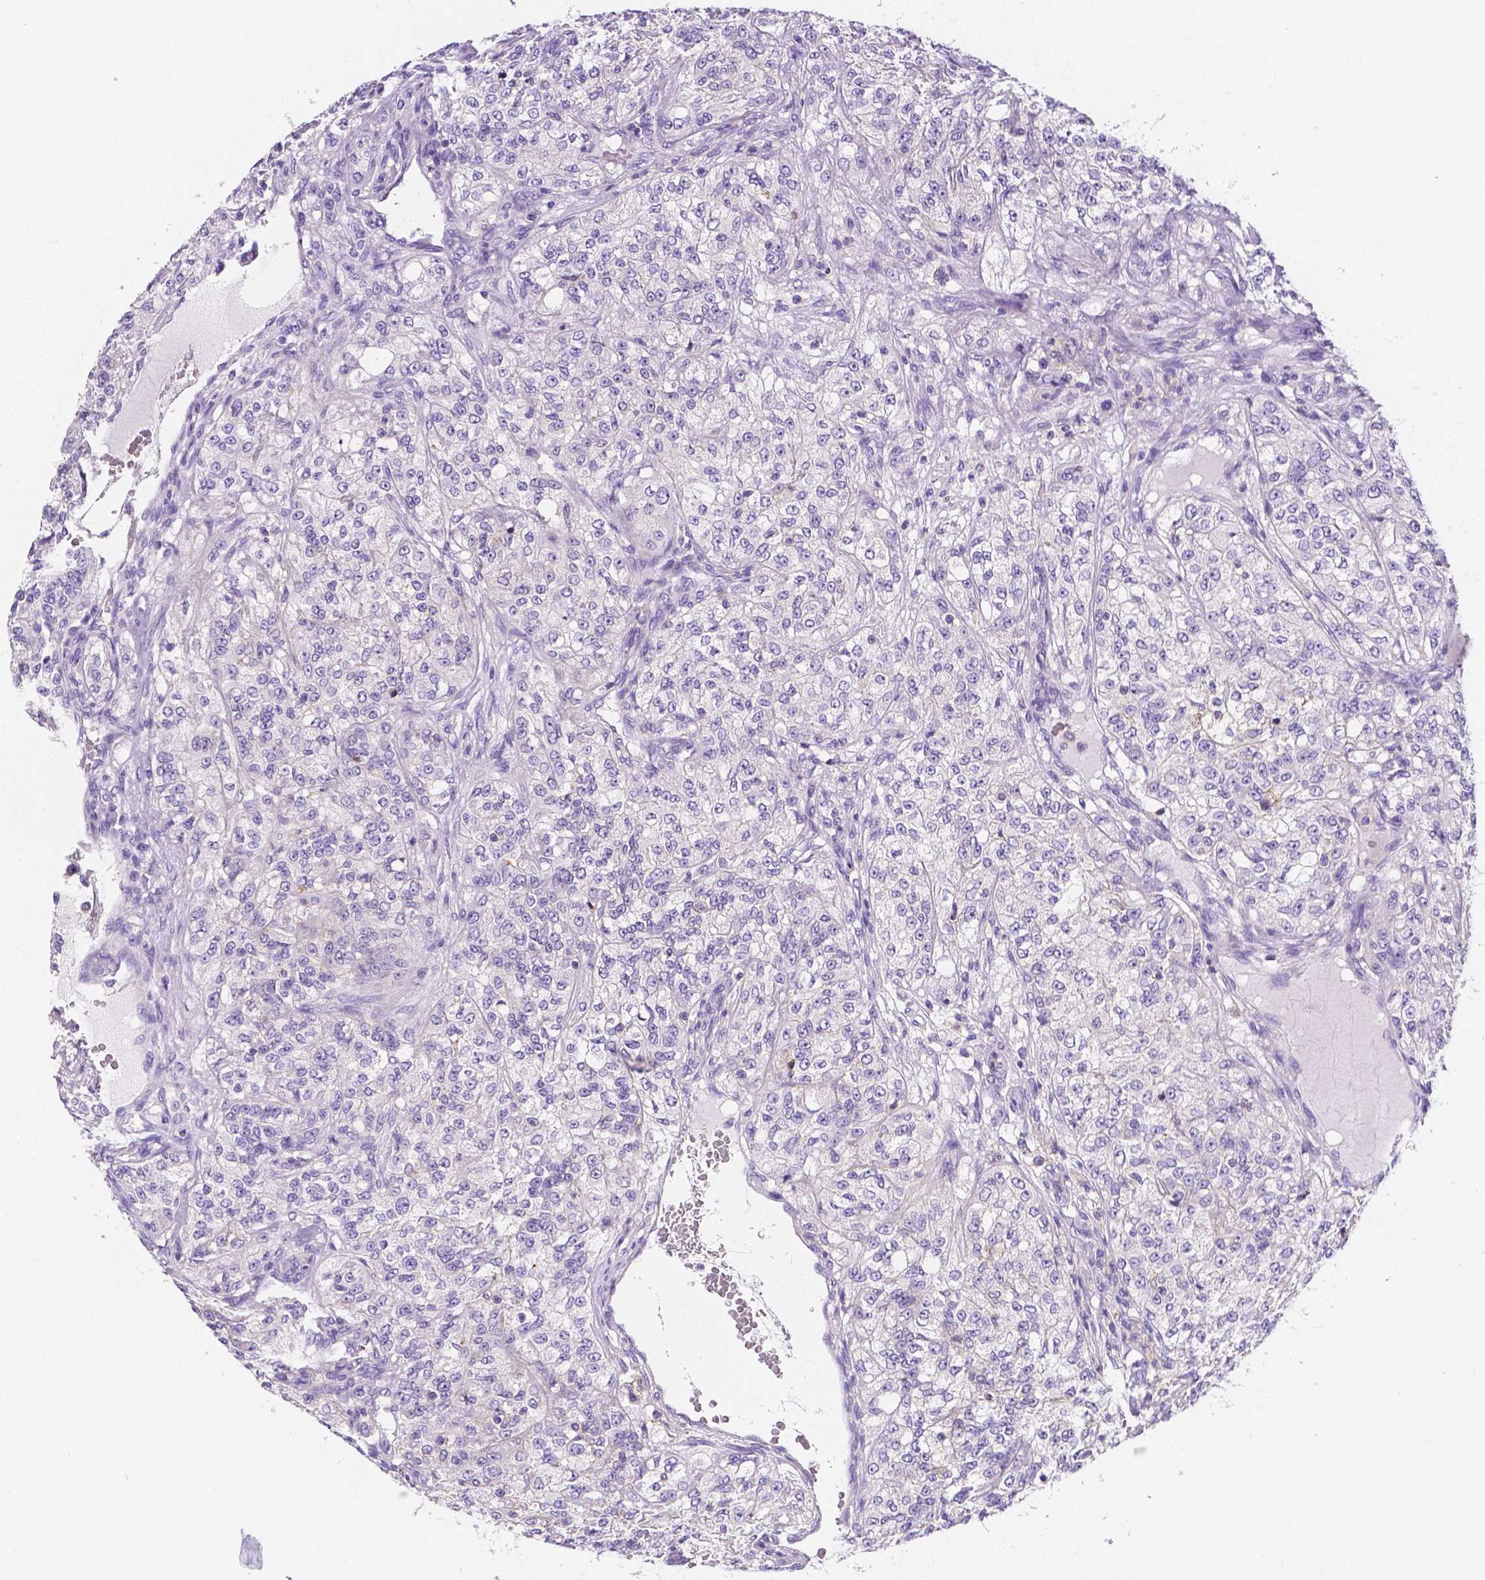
{"staining": {"intensity": "negative", "quantity": "none", "location": "none"}, "tissue": "renal cancer", "cell_type": "Tumor cells", "image_type": "cancer", "snomed": [{"axis": "morphology", "description": "Adenocarcinoma, NOS"}, {"axis": "topography", "description": "Kidney"}], "caption": "High magnification brightfield microscopy of adenocarcinoma (renal) stained with DAB (brown) and counterstained with hematoxylin (blue): tumor cells show no significant expression. The staining is performed using DAB (3,3'-diaminobenzidine) brown chromogen with nuclei counter-stained in using hematoxylin.", "gene": "GABRD", "patient": {"sex": "female", "age": 63}}